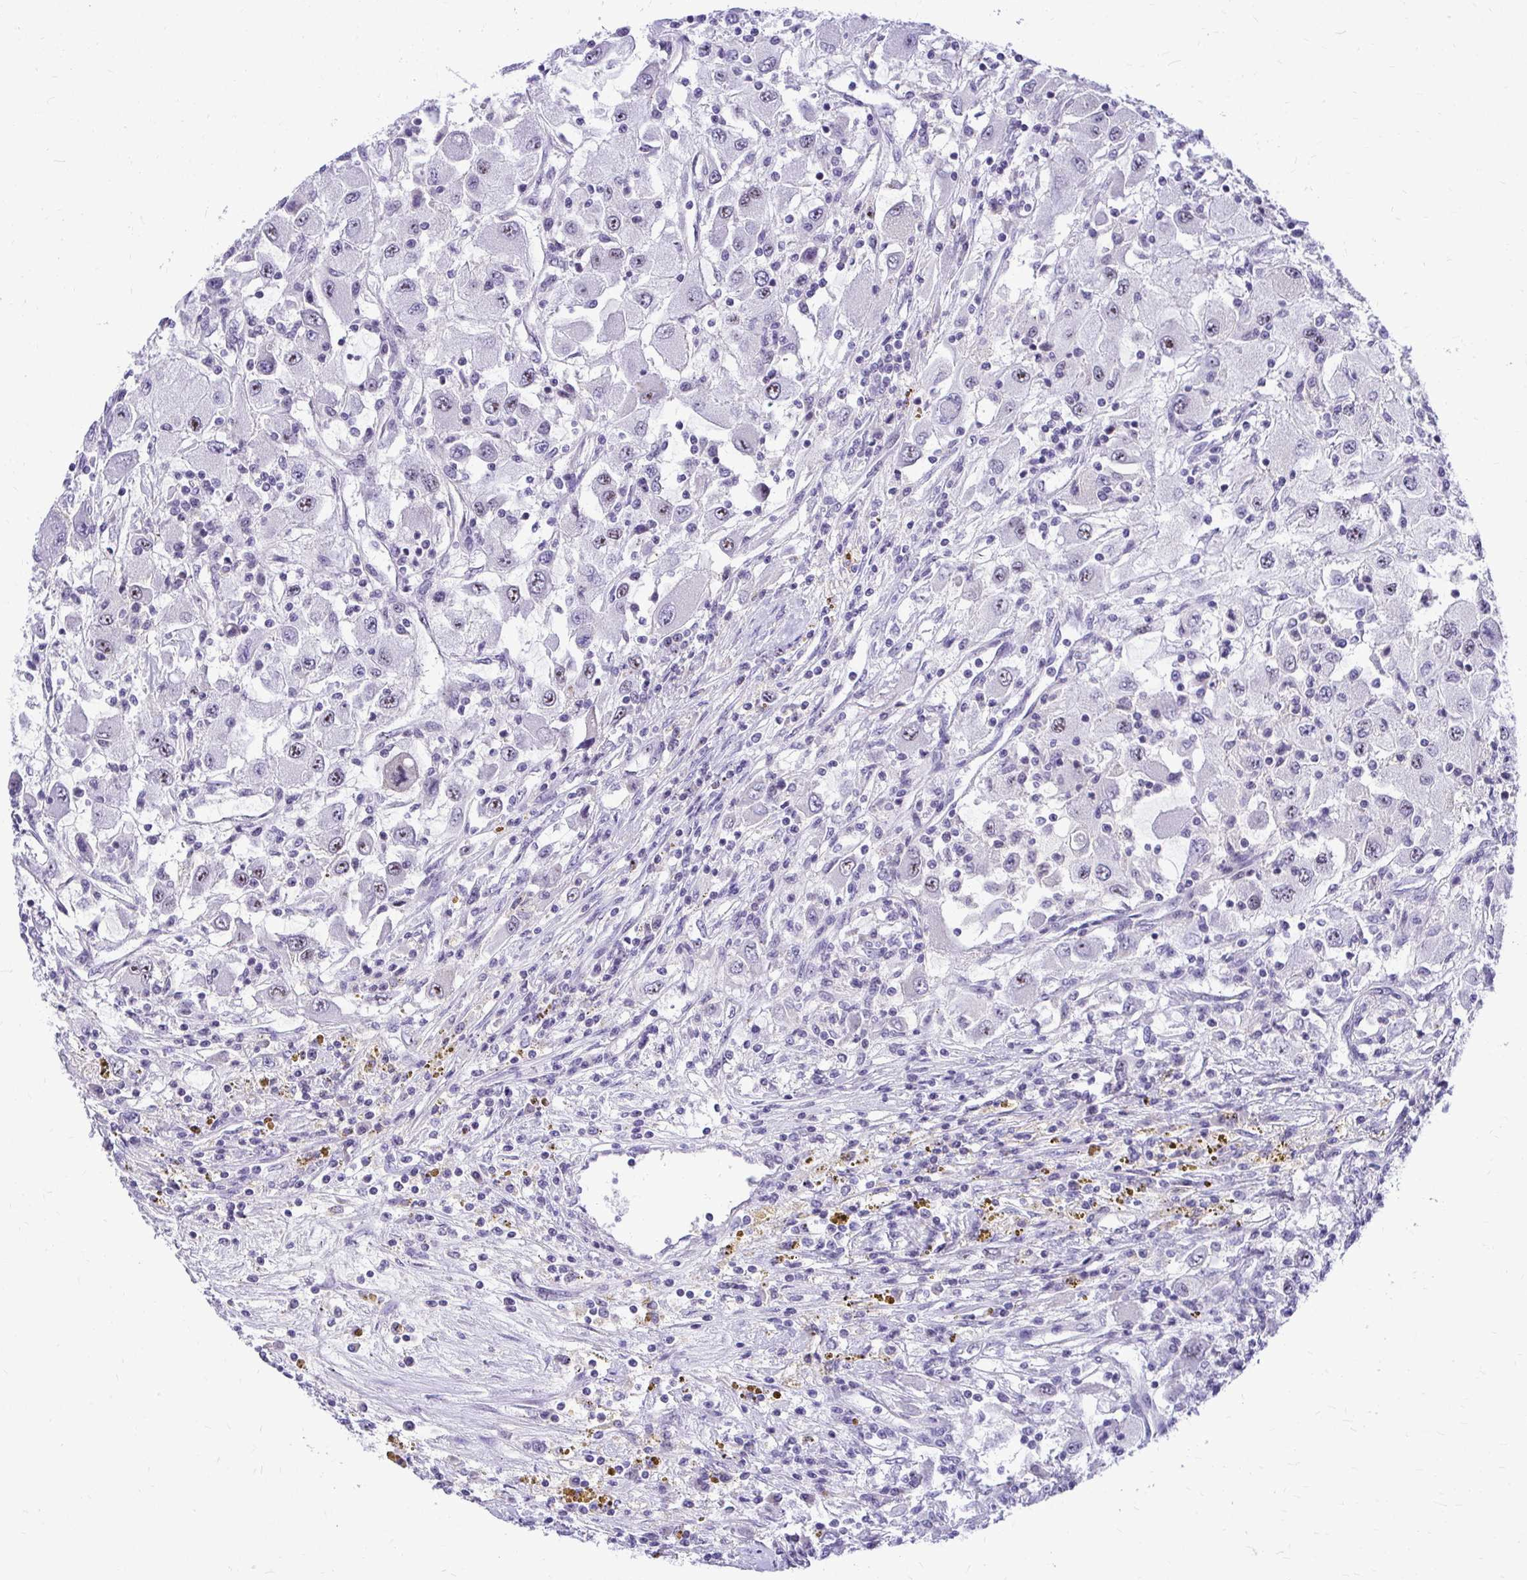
{"staining": {"intensity": "negative", "quantity": "none", "location": "none"}, "tissue": "renal cancer", "cell_type": "Tumor cells", "image_type": "cancer", "snomed": [{"axis": "morphology", "description": "Adenocarcinoma, NOS"}, {"axis": "topography", "description": "Kidney"}], "caption": "Immunohistochemistry of renal cancer (adenocarcinoma) exhibits no staining in tumor cells.", "gene": "NIFK", "patient": {"sex": "female", "age": 67}}